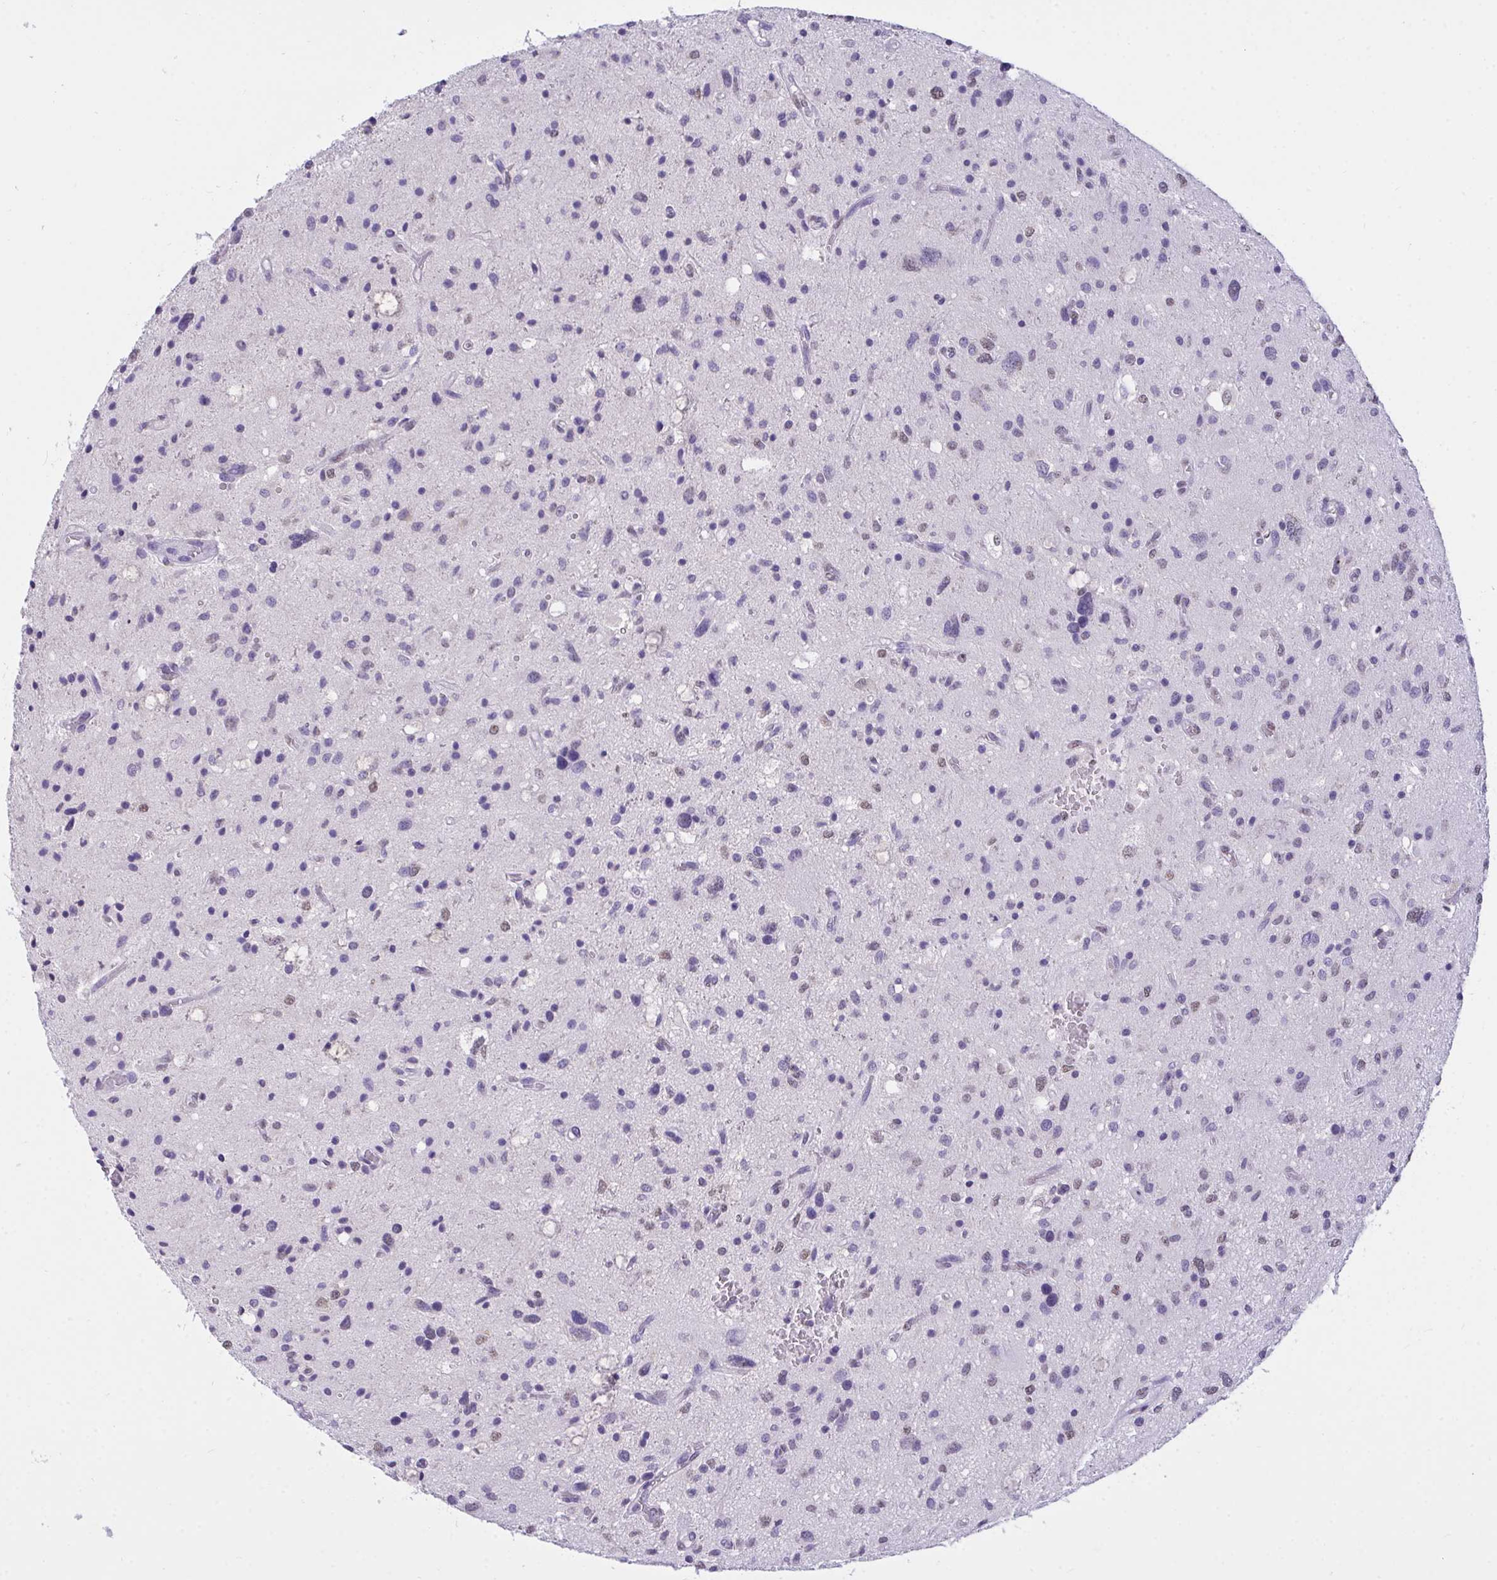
{"staining": {"intensity": "negative", "quantity": "none", "location": "none"}, "tissue": "glioma", "cell_type": "Tumor cells", "image_type": "cancer", "snomed": [{"axis": "morphology", "description": "Glioma, malignant, Low grade"}, {"axis": "topography", "description": "Brain"}], "caption": "A photomicrograph of glioma stained for a protein shows no brown staining in tumor cells. (Stains: DAB (3,3'-diaminobenzidine) IHC with hematoxylin counter stain, Microscopy: brightfield microscopy at high magnification).", "gene": "SEMA6B", "patient": {"sex": "female", "age": 58}}